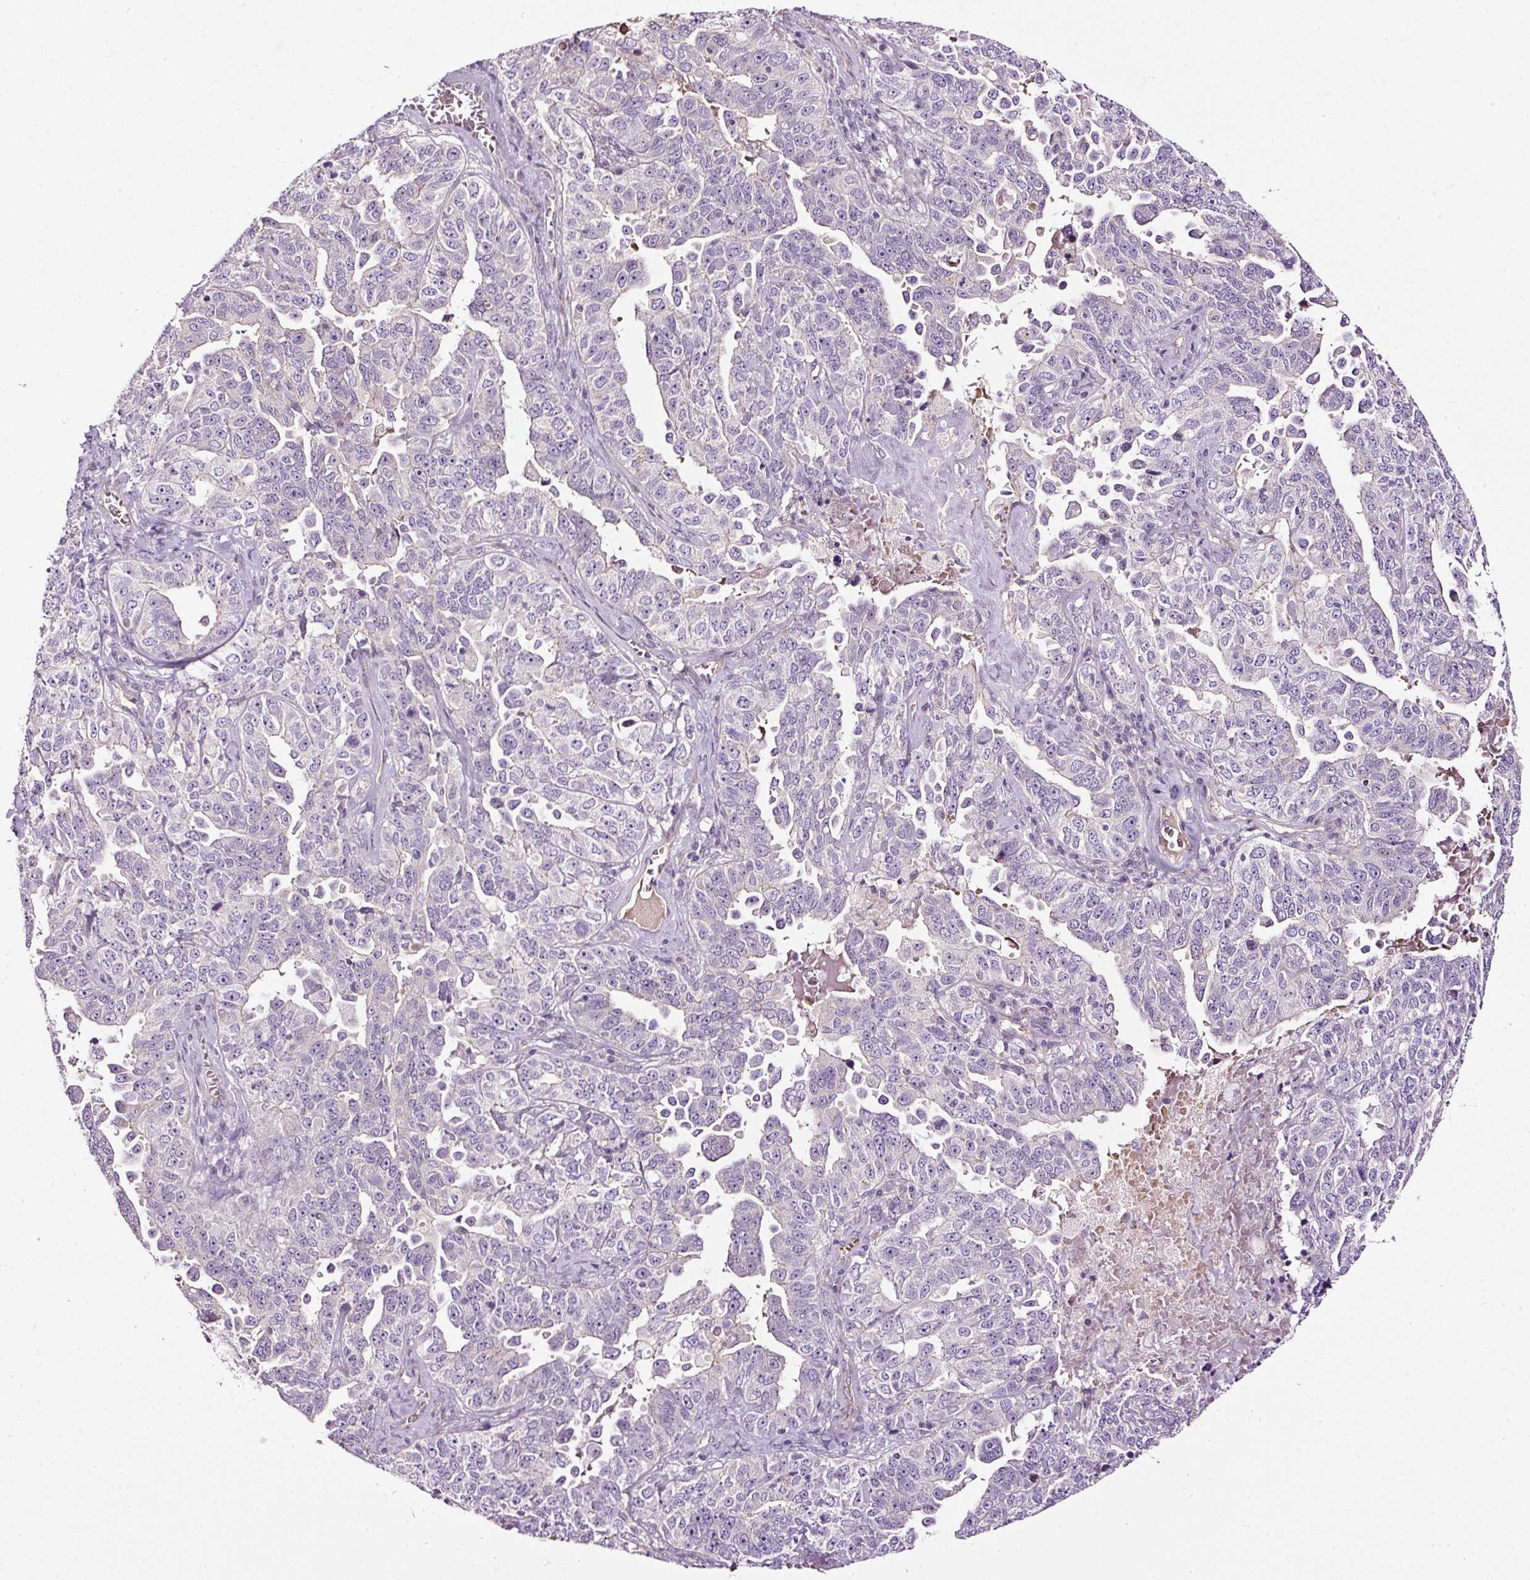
{"staining": {"intensity": "negative", "quantity": "none", "location": "none"}, "tissue": "ovarian cancer", "cell_type": "Tumor cells", "image_type": "cancer", "snomed": [{"axis": "morphology", "description": "Carcinoma, endometroid"}, {"axis": "topography", "description": "Ovary"}], "caption": "IHC micrograph of human ovarian cancer (endometroid carcinoma) stained for a protein (brown), which displays no positivity in tumor cells. Brightfield microscopy of IHC stained with DAB (brown) and hematoxylin (blue), captured at high magnification.", "gene": "USHBP1", "patient": {"sex": "female", "age": 62}}